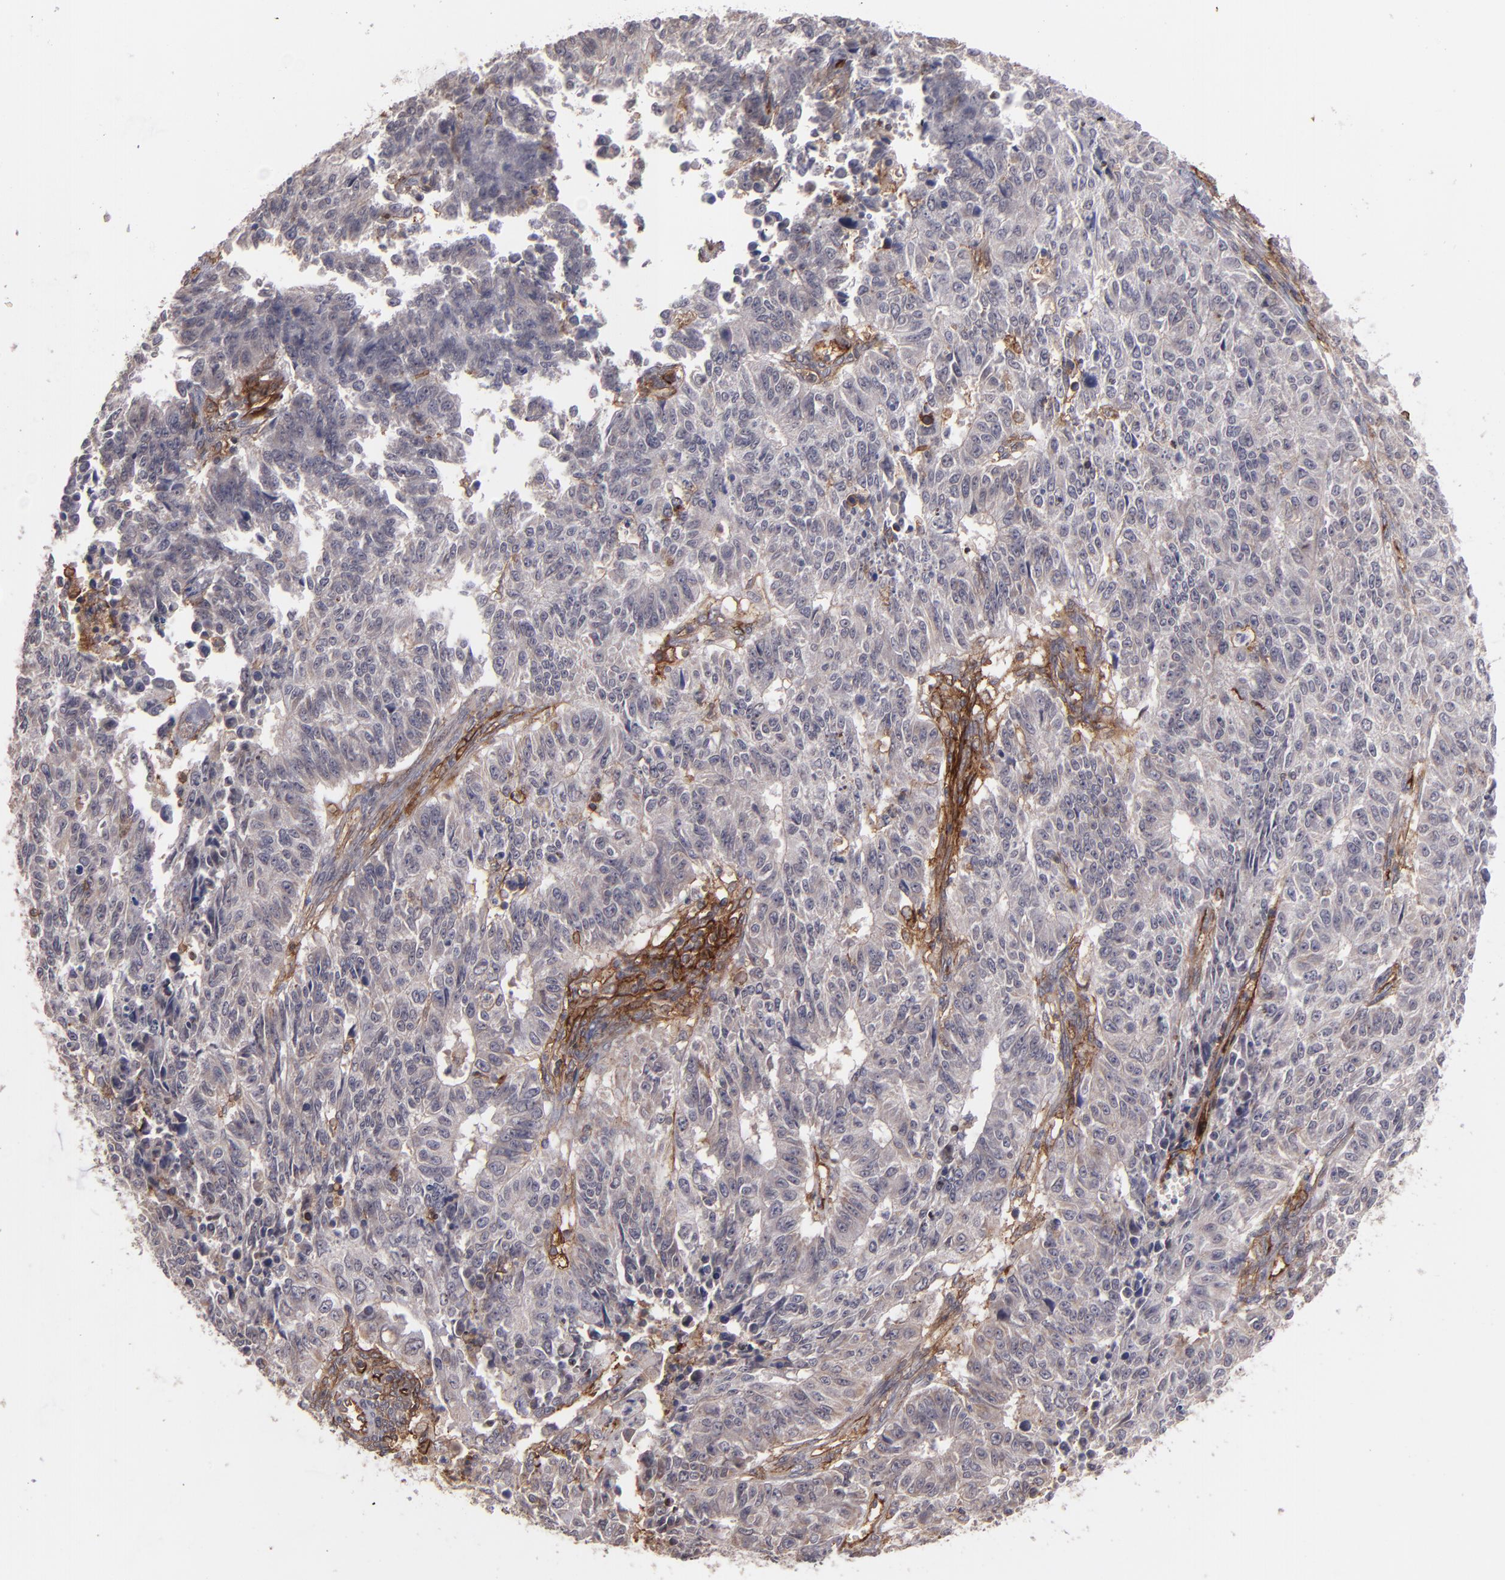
{"staining": {"intensity": "negative", "quantity": "none", "location": "none"}, "tissue": "endometrial cancer", "cell_type": "Tumor cells", "image_type": "cancer", "snomed": [{"axis": "morphology", "description": "Adenocarcinoma, NOS"}, {"axis": "topography", "description": "Endometrium"}], "caption": "Immunohistochemical staining of endometrial adenocarcinoma demonstrates no significant staining in tumor cells. The staining is performed using DAB (3,3'-diaminobenzidine) brown chromogen with nuclei counter-stained in using hematoxylin.", "gene": "ICAM1", "patient": {"sex": "female", "age": 42}}